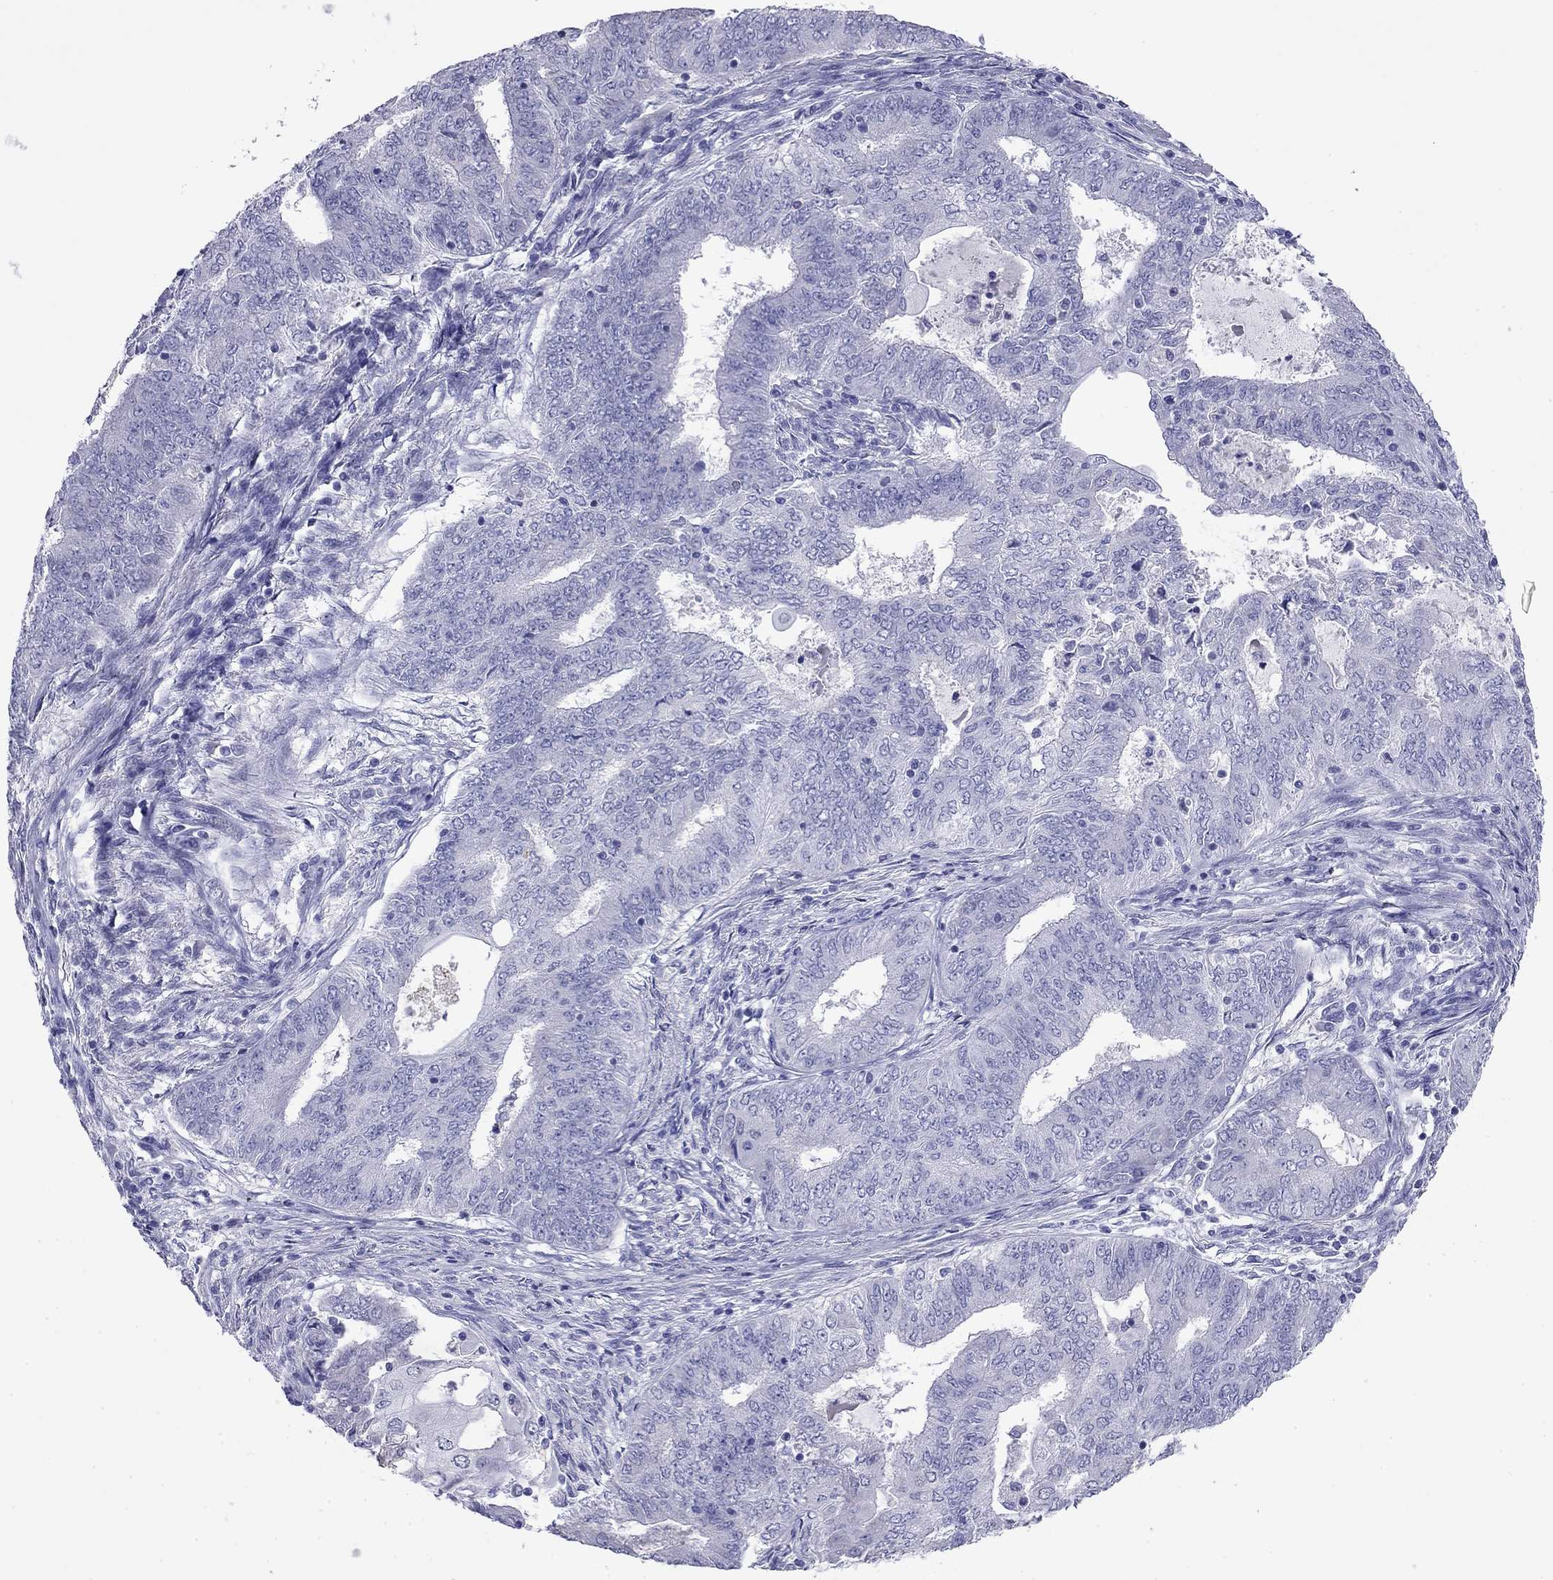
{"staining": {"intensity": "negative", "quantity": "none", "location": "none"}, "tissue": "endometrial cancer", "cell_type": "Tumor cells", "image_type": "cancer", "snomed": [{"axis": "morphology", "description": "Adenocarcinoma, NOS"}, {"axis": "topography", "description": "Endometrium"}], "caption": "Endometrial cancer (adenocarcinoma) stained for a protein using immunohistochemistry shows no staining tumor cells.", "gene": "ODF4", "patient": {"sex": "female", "age": 62}}